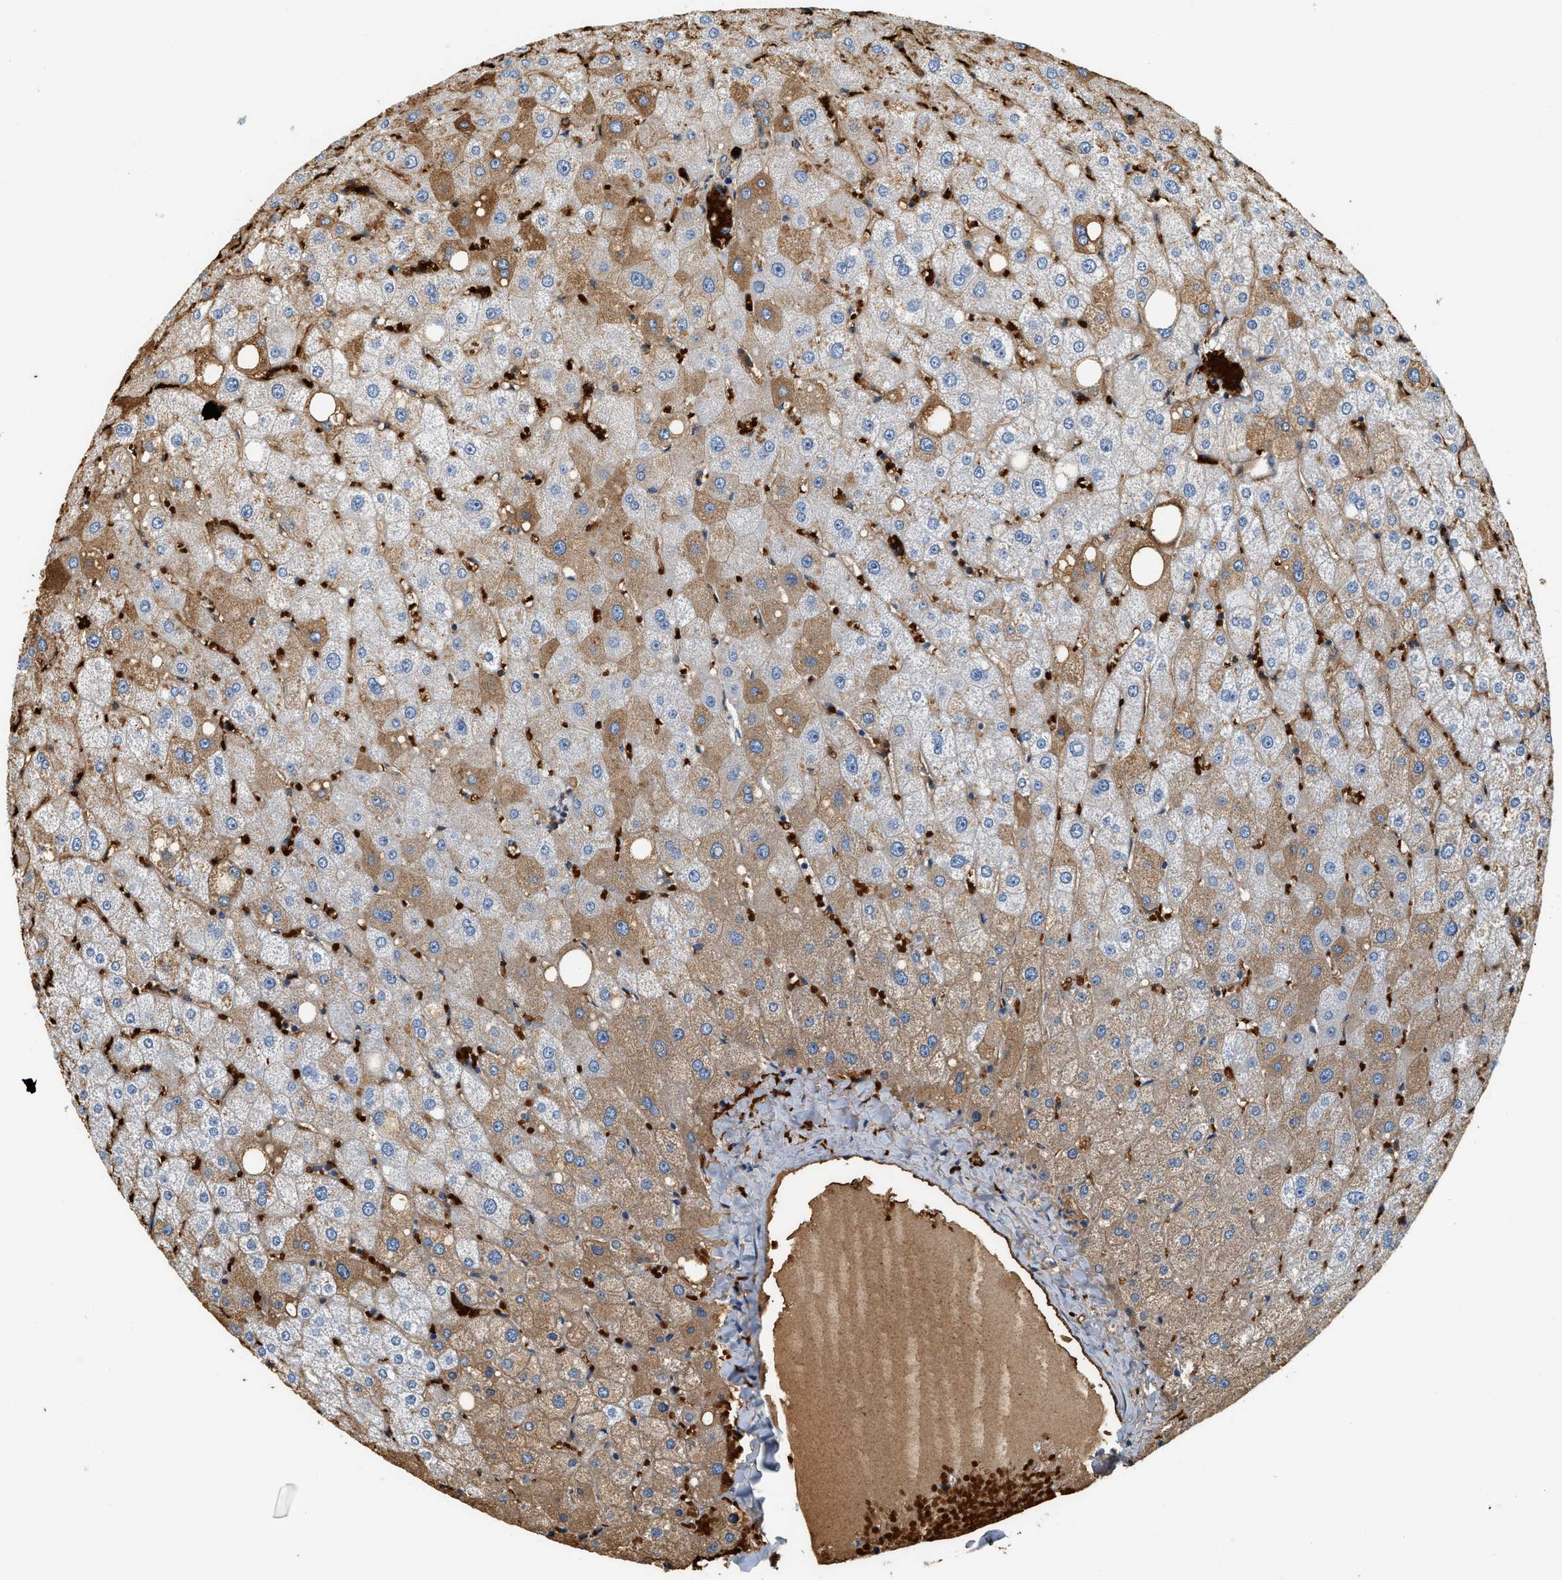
{"staining": {"intensity": "weak", "quantity": "25%-75%", "location": "cytoplasmic/membranous"}, "tissue": "liver", "cell_type": "Cholangiocytes", "image_type": "normal", "snomed": [{"axis": "morphology", "description": "Normal tissue, NOS"}, {"axis": "topography", "description": "Liver"}], "caption": "Normal liver was stained to show a protein in brown. There is low levels of weak cytoplasmic/membranous positivity in approximately 25%-75% of cholangiocytes.", "gene": "CYTH2", "patient": {"sex": "male", "age": 73}}